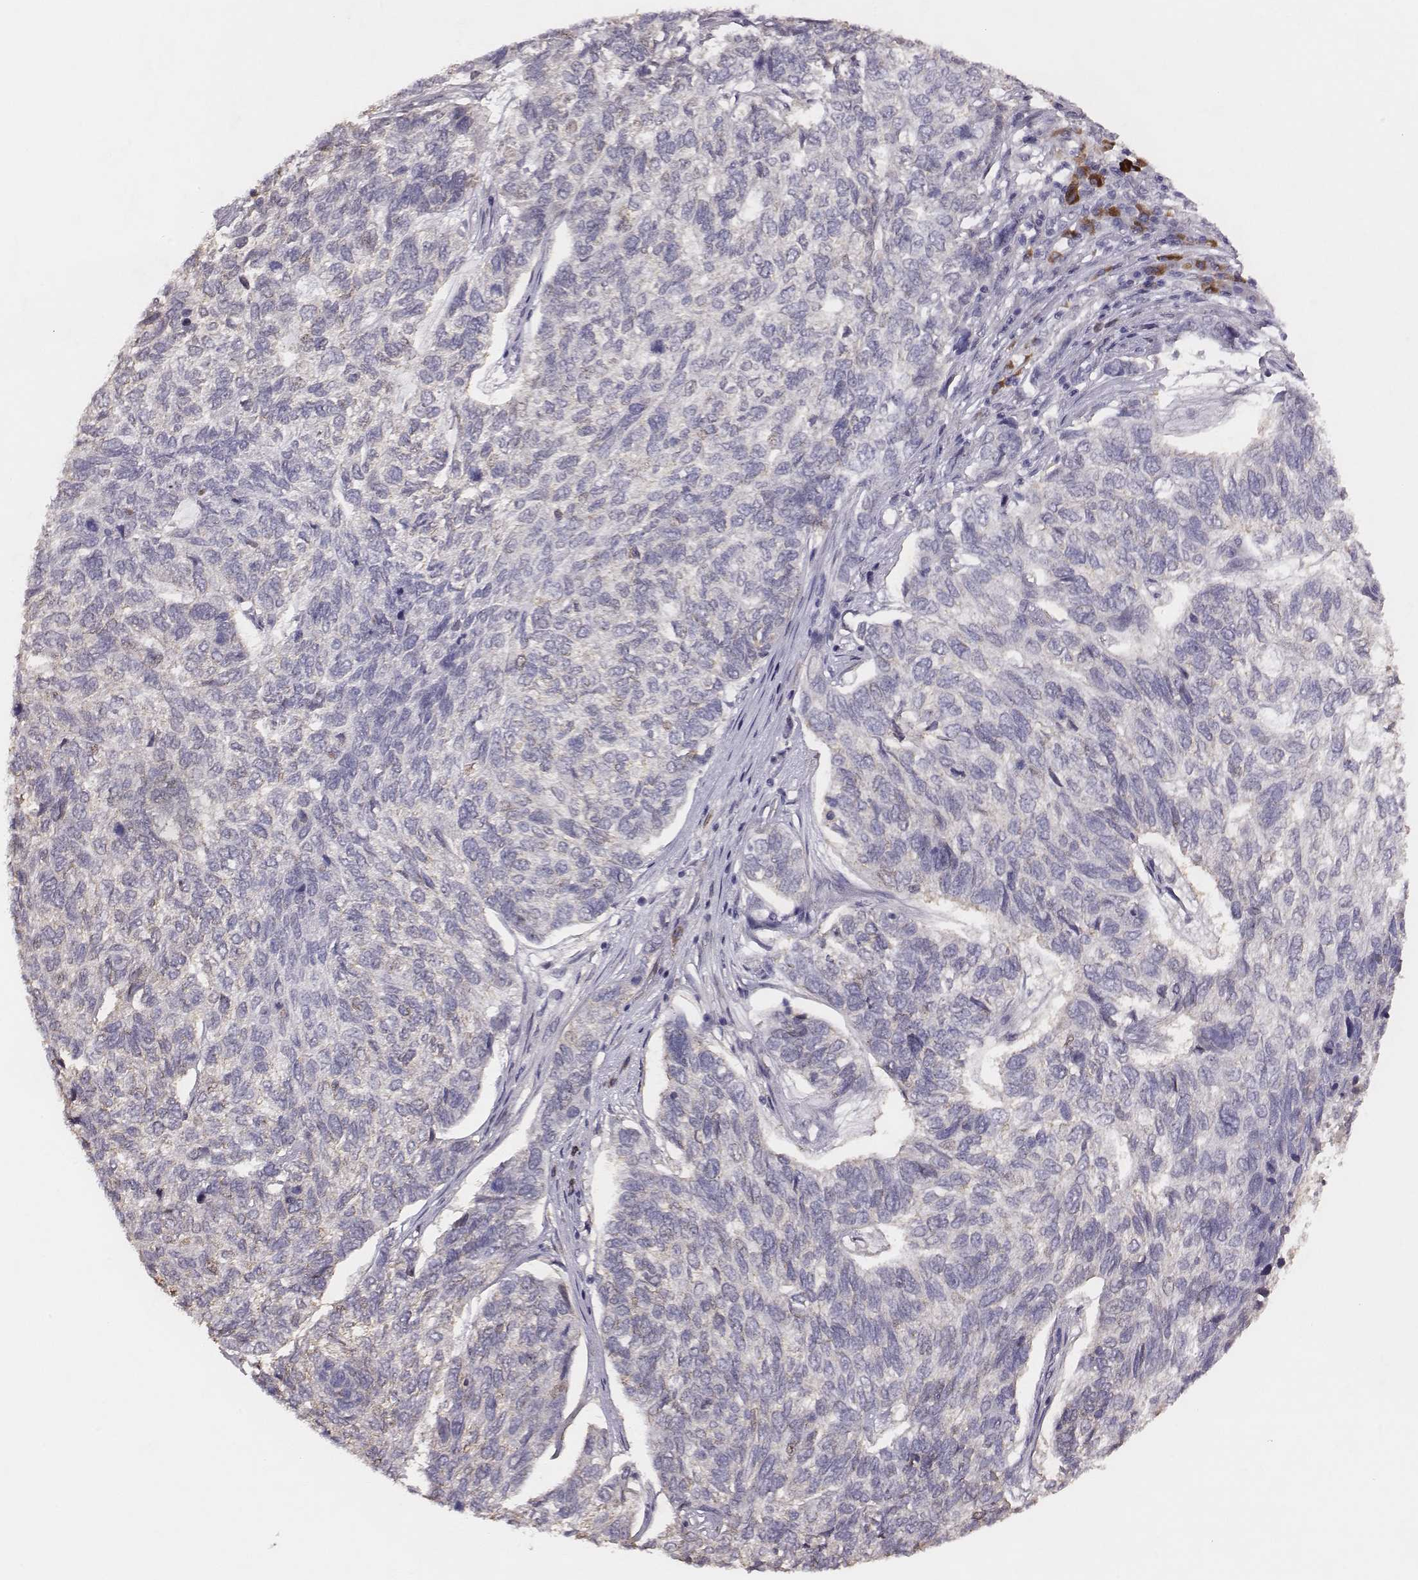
{"staining": {"intensity": "negative", "quantity": "none", "location": "none"}, "tissue": "skin cancer", "cell_type": "Tumor cells", "image_type": "cancer", "snomed": [{"axis": "morphology", "description": "Basal cell carcinoma"}, {"axis": "topography", "description": "Skin"}], "caption": "The immunohistochemistry image has no significant expression in tumor cells of basal cell carcinoma (skin) tissue. (Brightfield microscopy of DAB (3,3'-diaminobenzidine) IHC at high magnification).", "gene": "SLC22A6", "patient": {"sex": "female", "age": 65}}